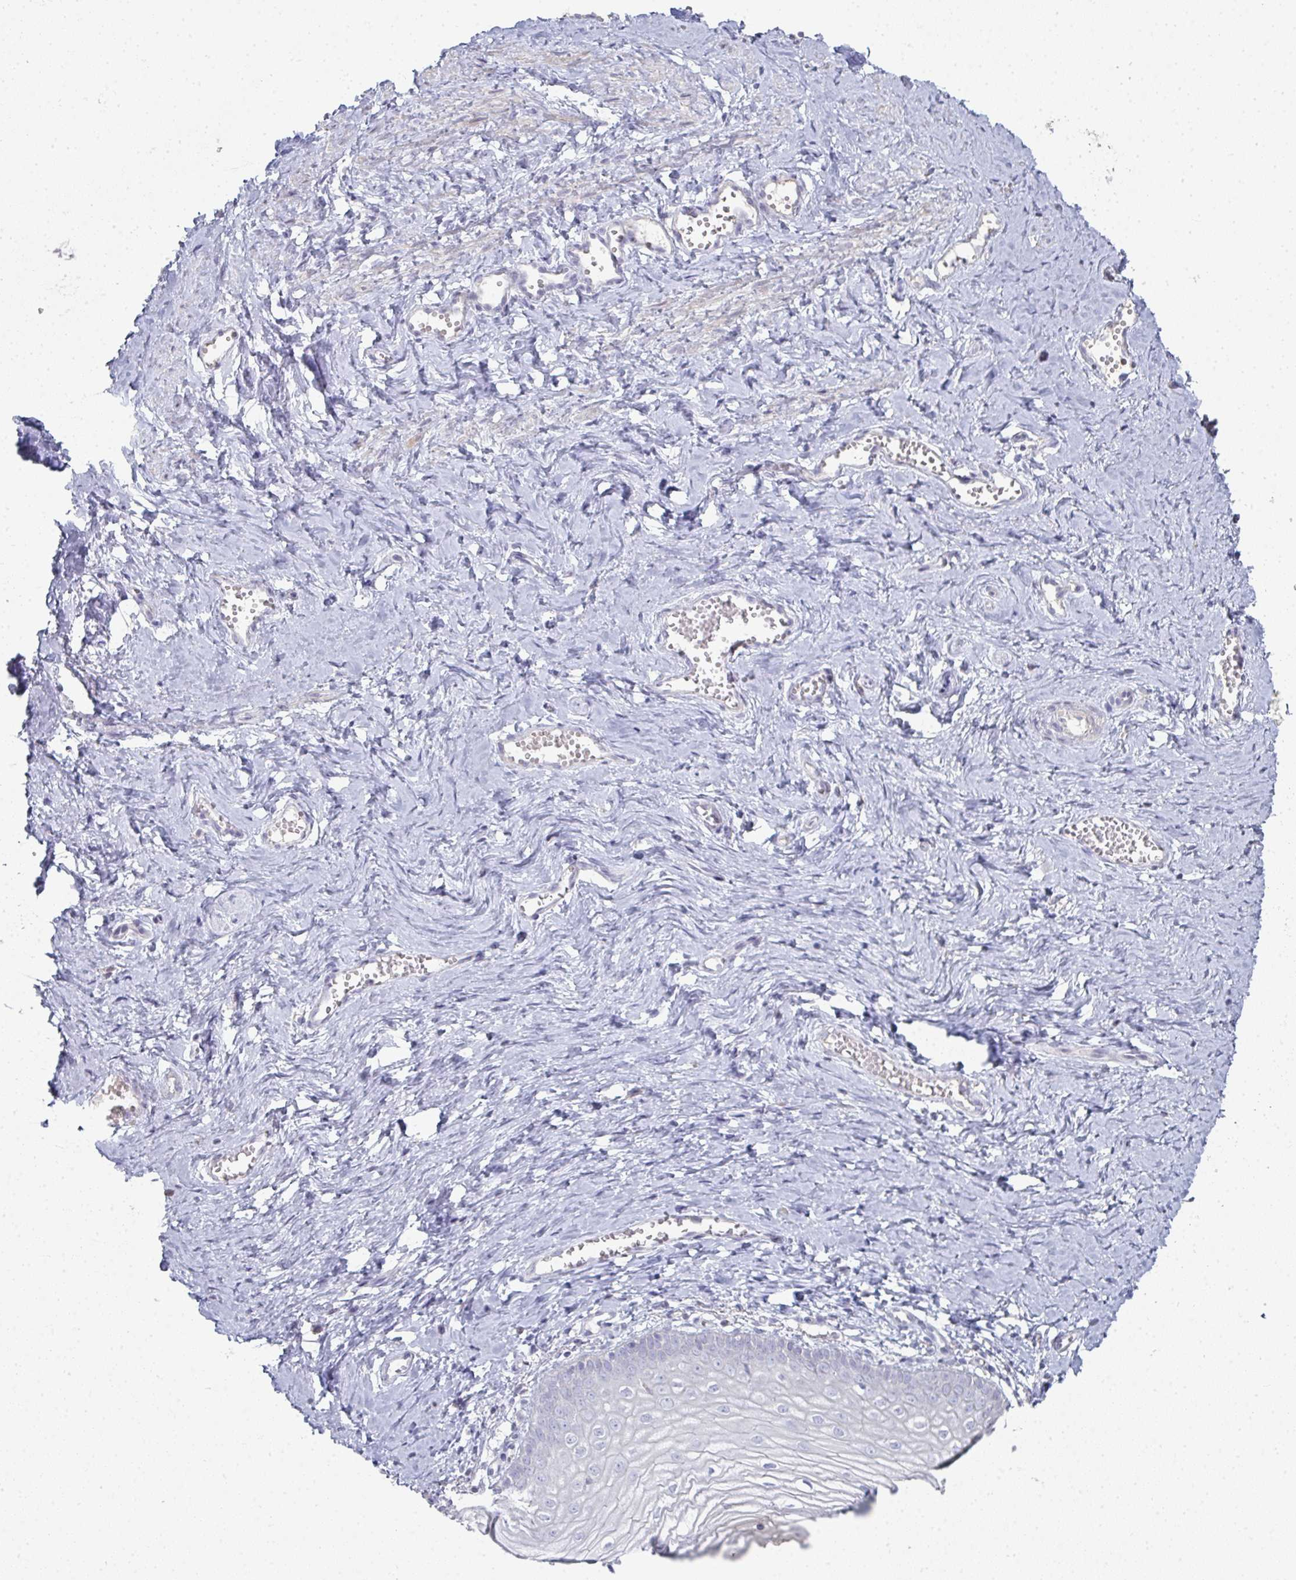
{"staining": {"intensity": "negative", "quantity": "none", "location": "none"}, "tissue": "vagina", "cell_type": "Squamous epithelial cells", "image_type": "normal", "snomed": [{"axis": "morphology", "description": "Normal tissue, NOS"}, {"axis": "topography", "description": "Vagina"}], "caption": "IHC image of normal vagina: vagina stained with DAB (3,3'-diaminobenzidine) reveals no significant protein staining in squamous epithelial cells. (DAB (3,3'-diaminobenzidine) immunohistochemistry visualized using brightfield microscopy, high magnification).", "gene": "A1CF", "patient": {"sex": "female", "age": 38}}